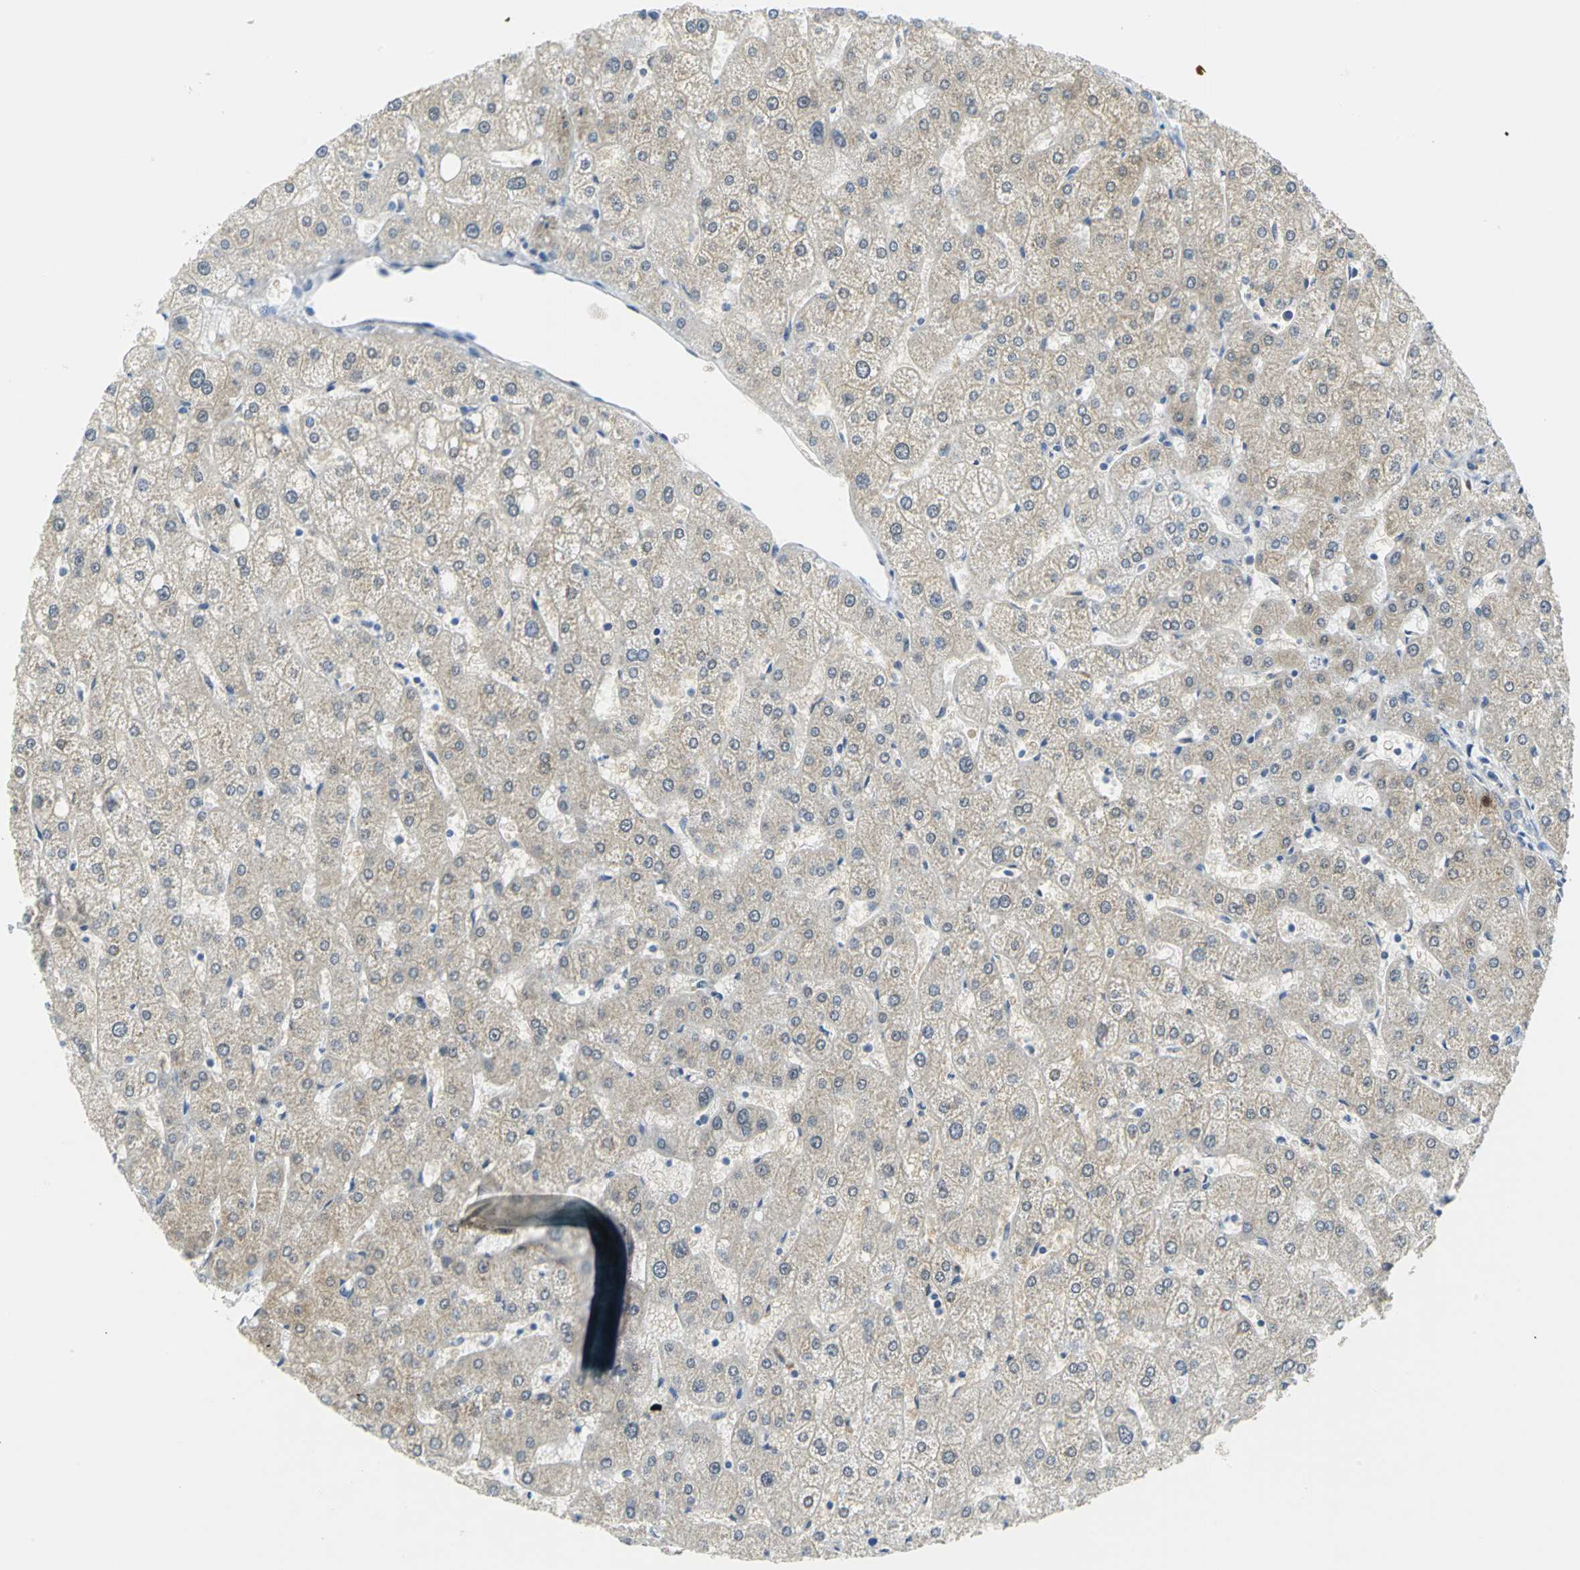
{"staining": {"intensity": "negative", "quantity": "none", "location": "none"}, "tissue": "liver", "cell_type": "Cholangiocytes", "image_type": "normal", "snomed": [{"axis": "morphology", "description": "Normal tissue, NOS"}, {"axis": "topography", "description": "Liver"}], "caption": "High power microscopy histopathology image of an immunohistochemistry photomicrograph of normal liver, revealing no significant positivity in cholangiocytes.", "gene": "PGM3", "patient": {"sex": "male", "age": 67}}